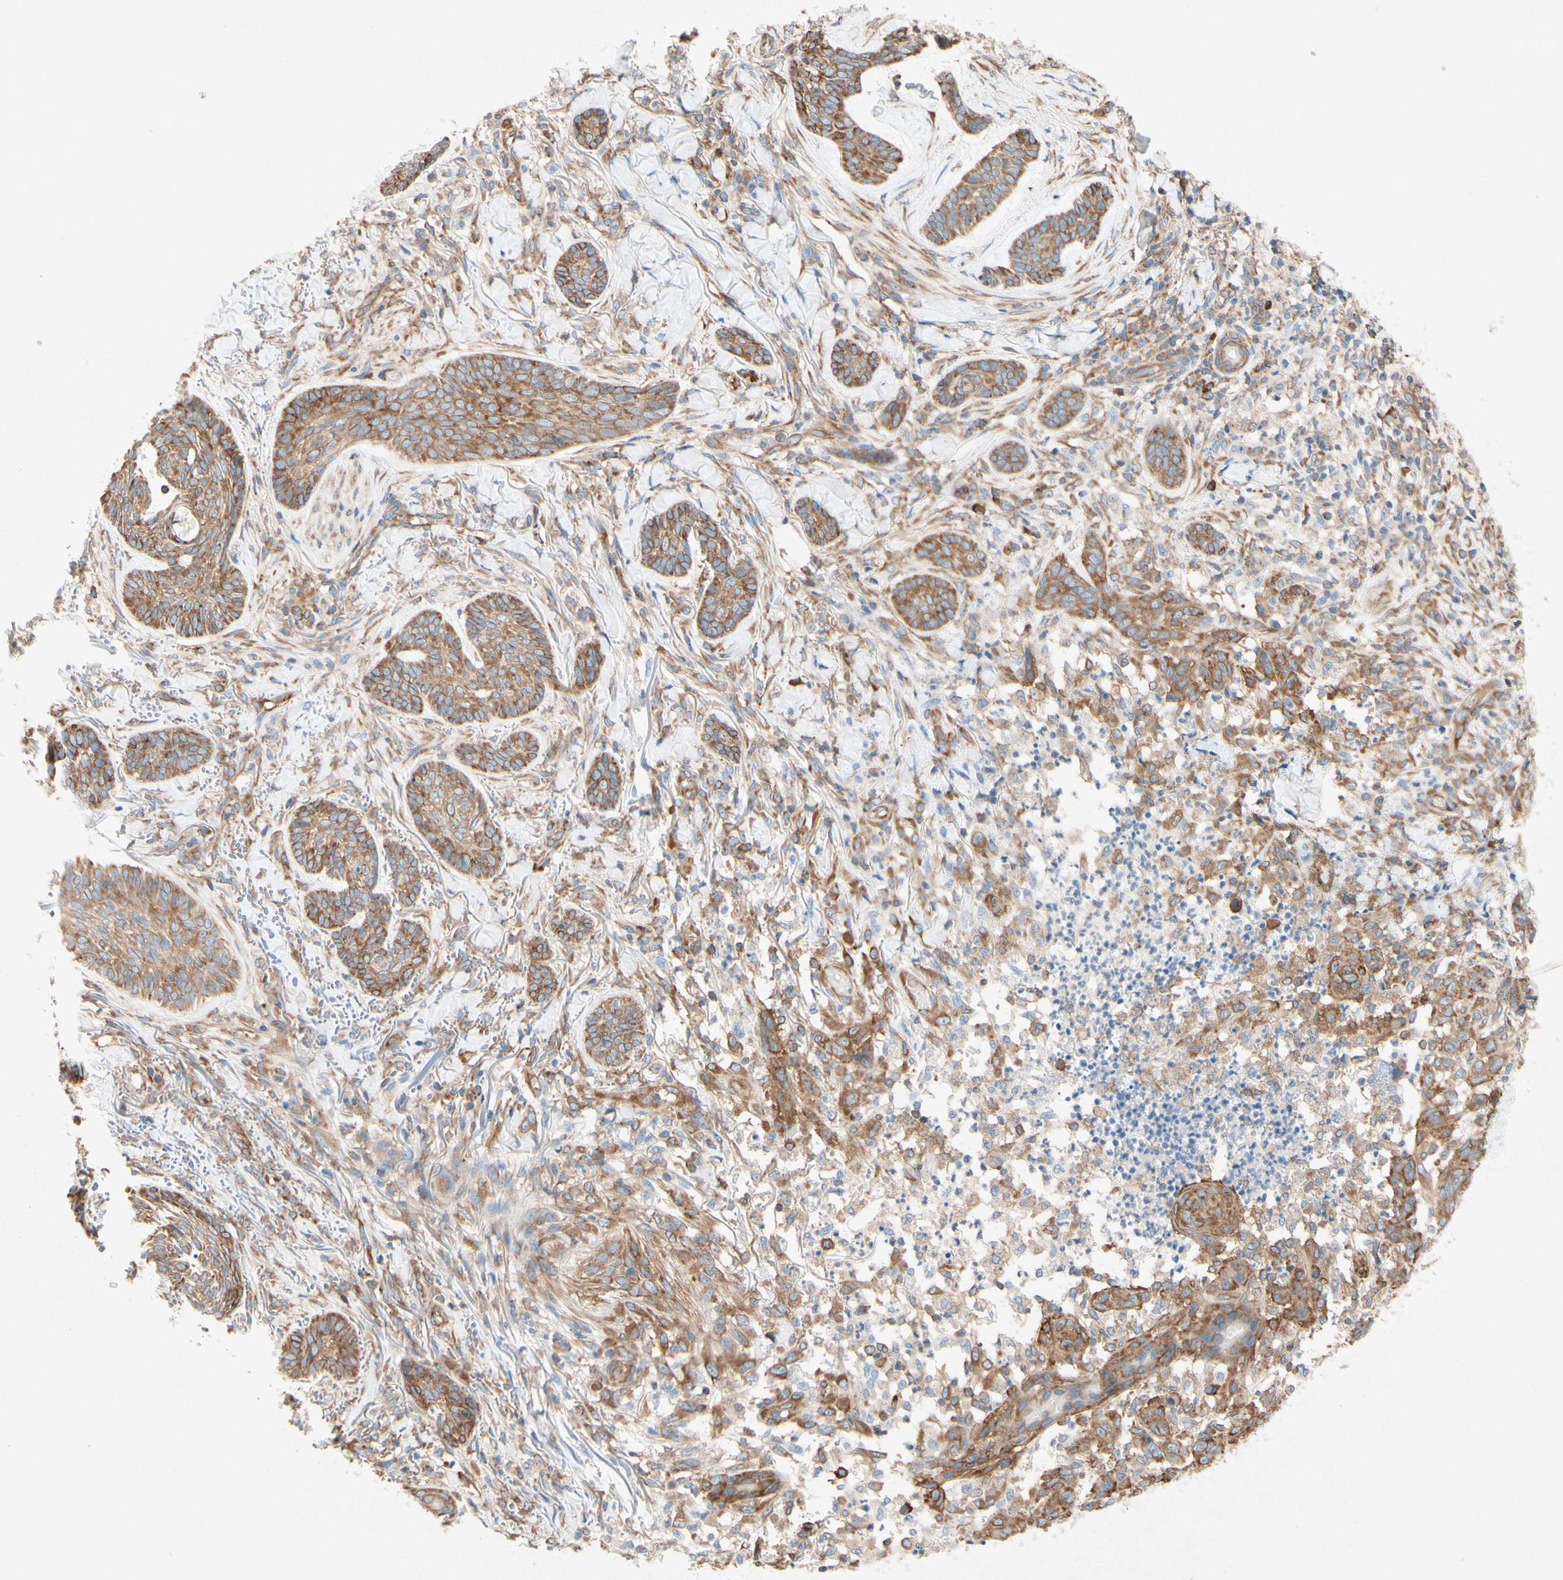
{"staining": {"intensity": "moderate", "quantity": ">75%", "location": "cytoplasmic/membranous"}, "tissue": "skin cancer", "cell_type": "Tumor cells", "image_type": "cancer", "snomed": [{"axis": "morphology", "description": "Basal cell carcinoma"}, {"axis": "topography", "description": "Skin"}], "caption": "High-magnification brightfield microscopy of skin cancer (basal cell carcinoma) stained with DAB (brown) and counterstained with hematoxylin (blue). tumor cells exhibit moderate cytoplasmic/membranous expression is appreciated in about>75% of cells.", "gene": "PABPC1", "patient": {"sex": "male", "age": 43}}